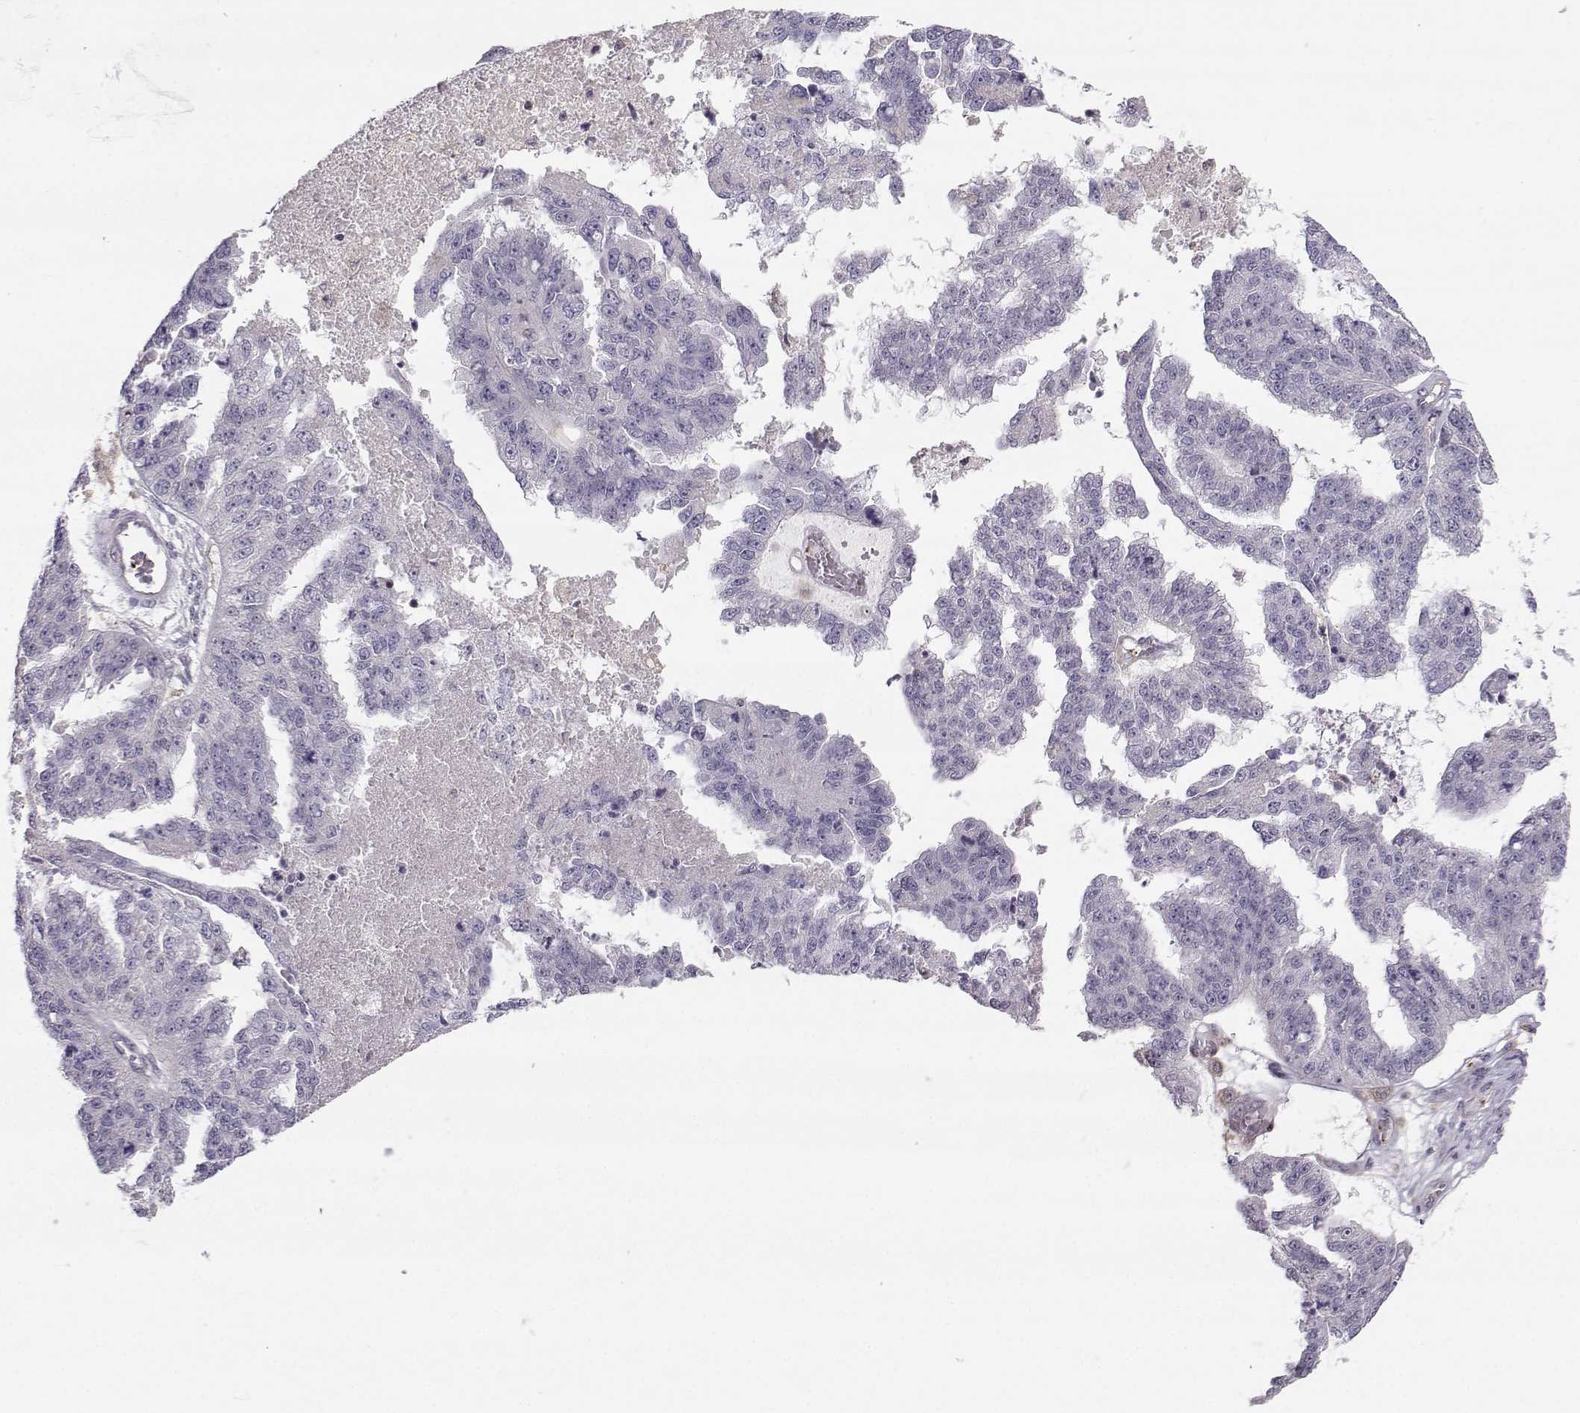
{"staining": {"intensity": "negative", "quantity": "none", "location": "none"}, "tissue": "ovarian cancer", "cell_type": "Tumor cells", "image_type": "cancer", "snomed": [{"axis": "morphology", "description": "Cystadenocarcinoma, serous, NOS"}, {"axis": "topography", "description": "Ovary"}], "caption": "Ovarian cancer was stained to show a protein in brown. There is no significant staining in tumor cells.", "gene": "ASB16", "patient": {"sex": "female", "age": 58}}